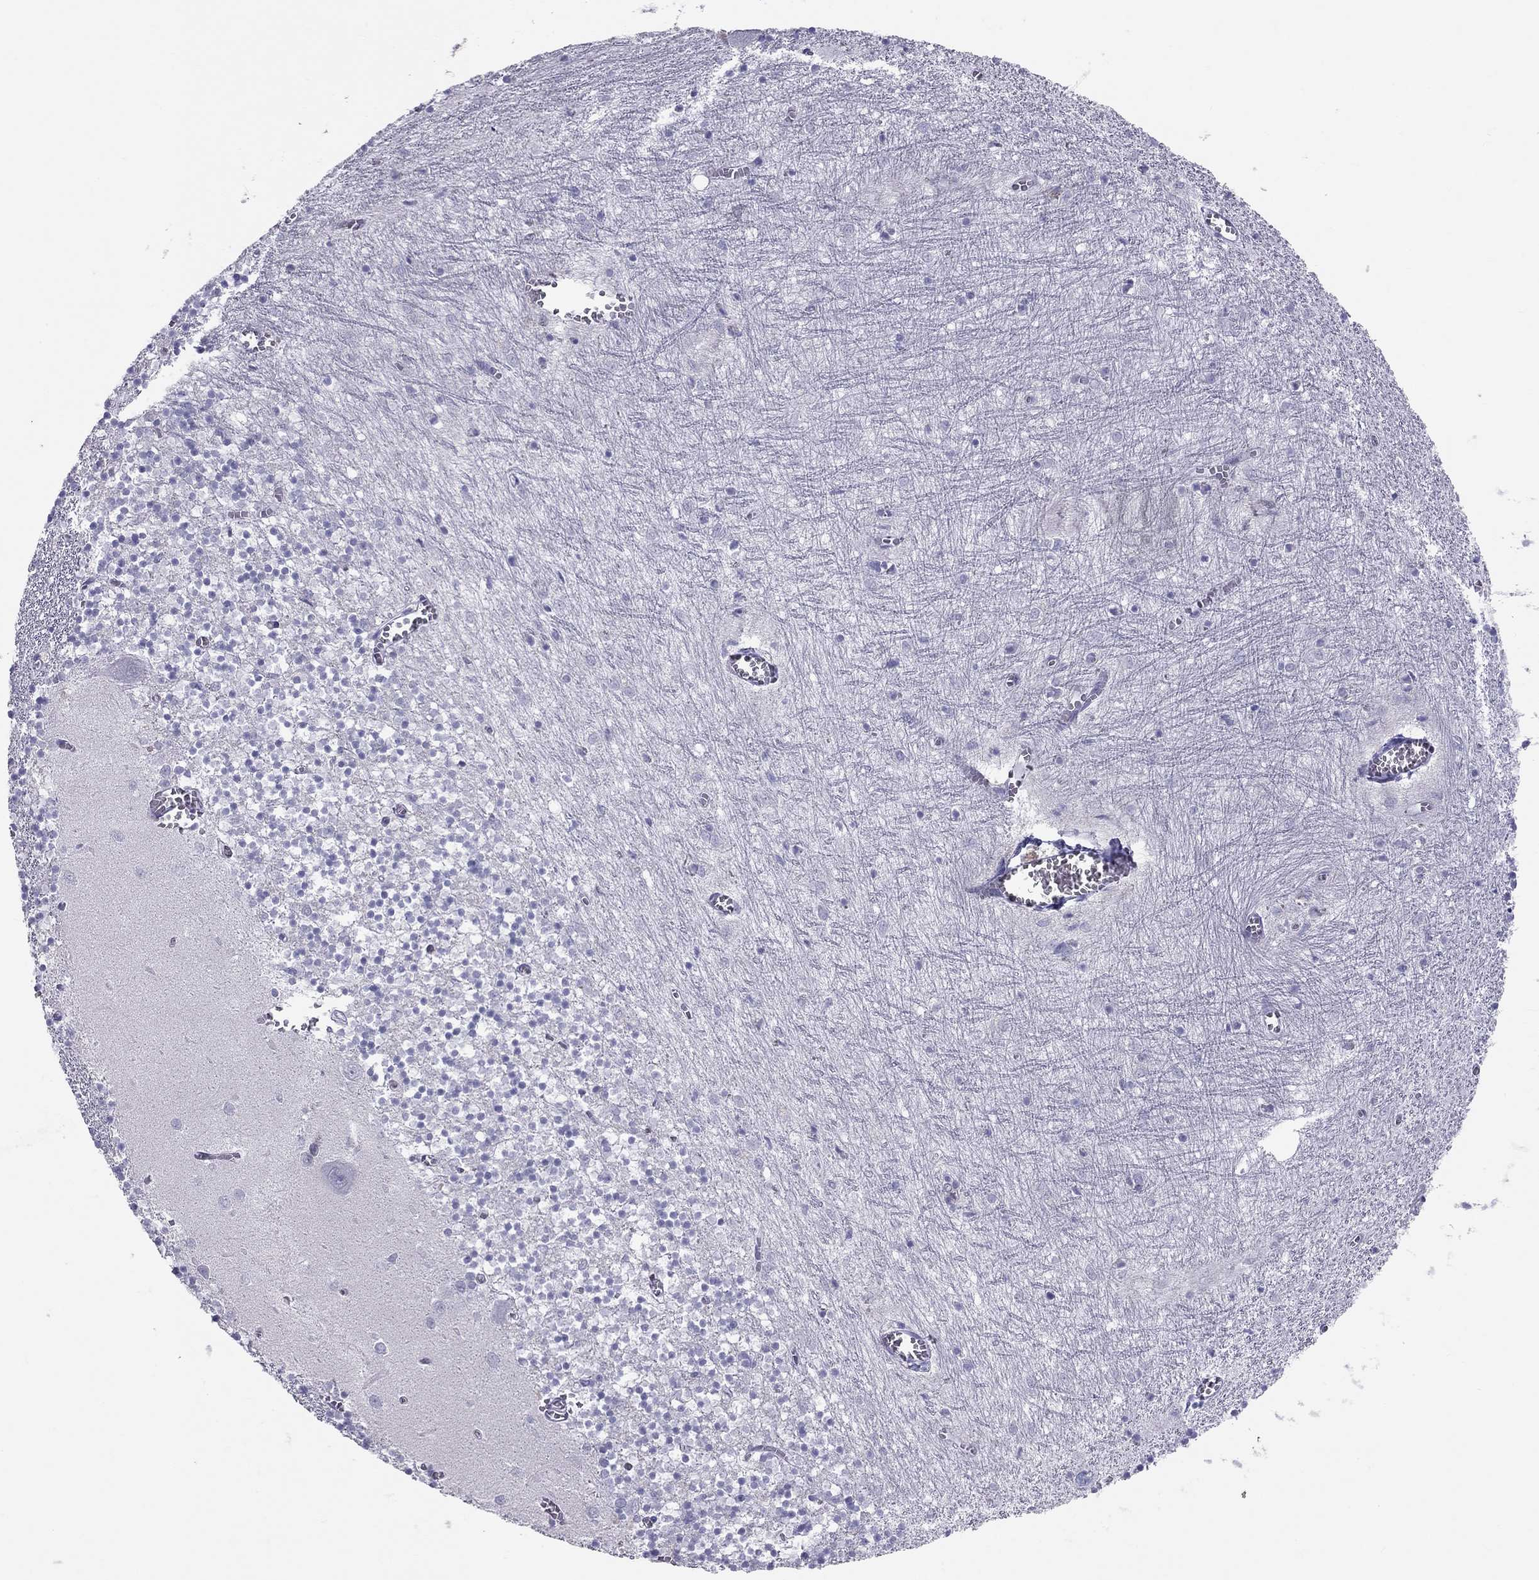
{"staining": {"intensity": "negative", "quantity": "none", "location": "none"}, "tissue": "cerebellum", "cell_type": "Cells in granular layer", "image_type": "normal", "snomed": [{"axis": "morphology", "description": "Normal tissue, NOS"}, {"axis": "topography", "description": "Cerebellum"}], "caption": "The IHC photomicrograph has no significant positivity in cells in granular layer of cerebellum. (Immunohistochemistry, brightfield microscopy, high magnification).", "gene": "TRPM3", "patient": {"sex": "female", "age": 64}}